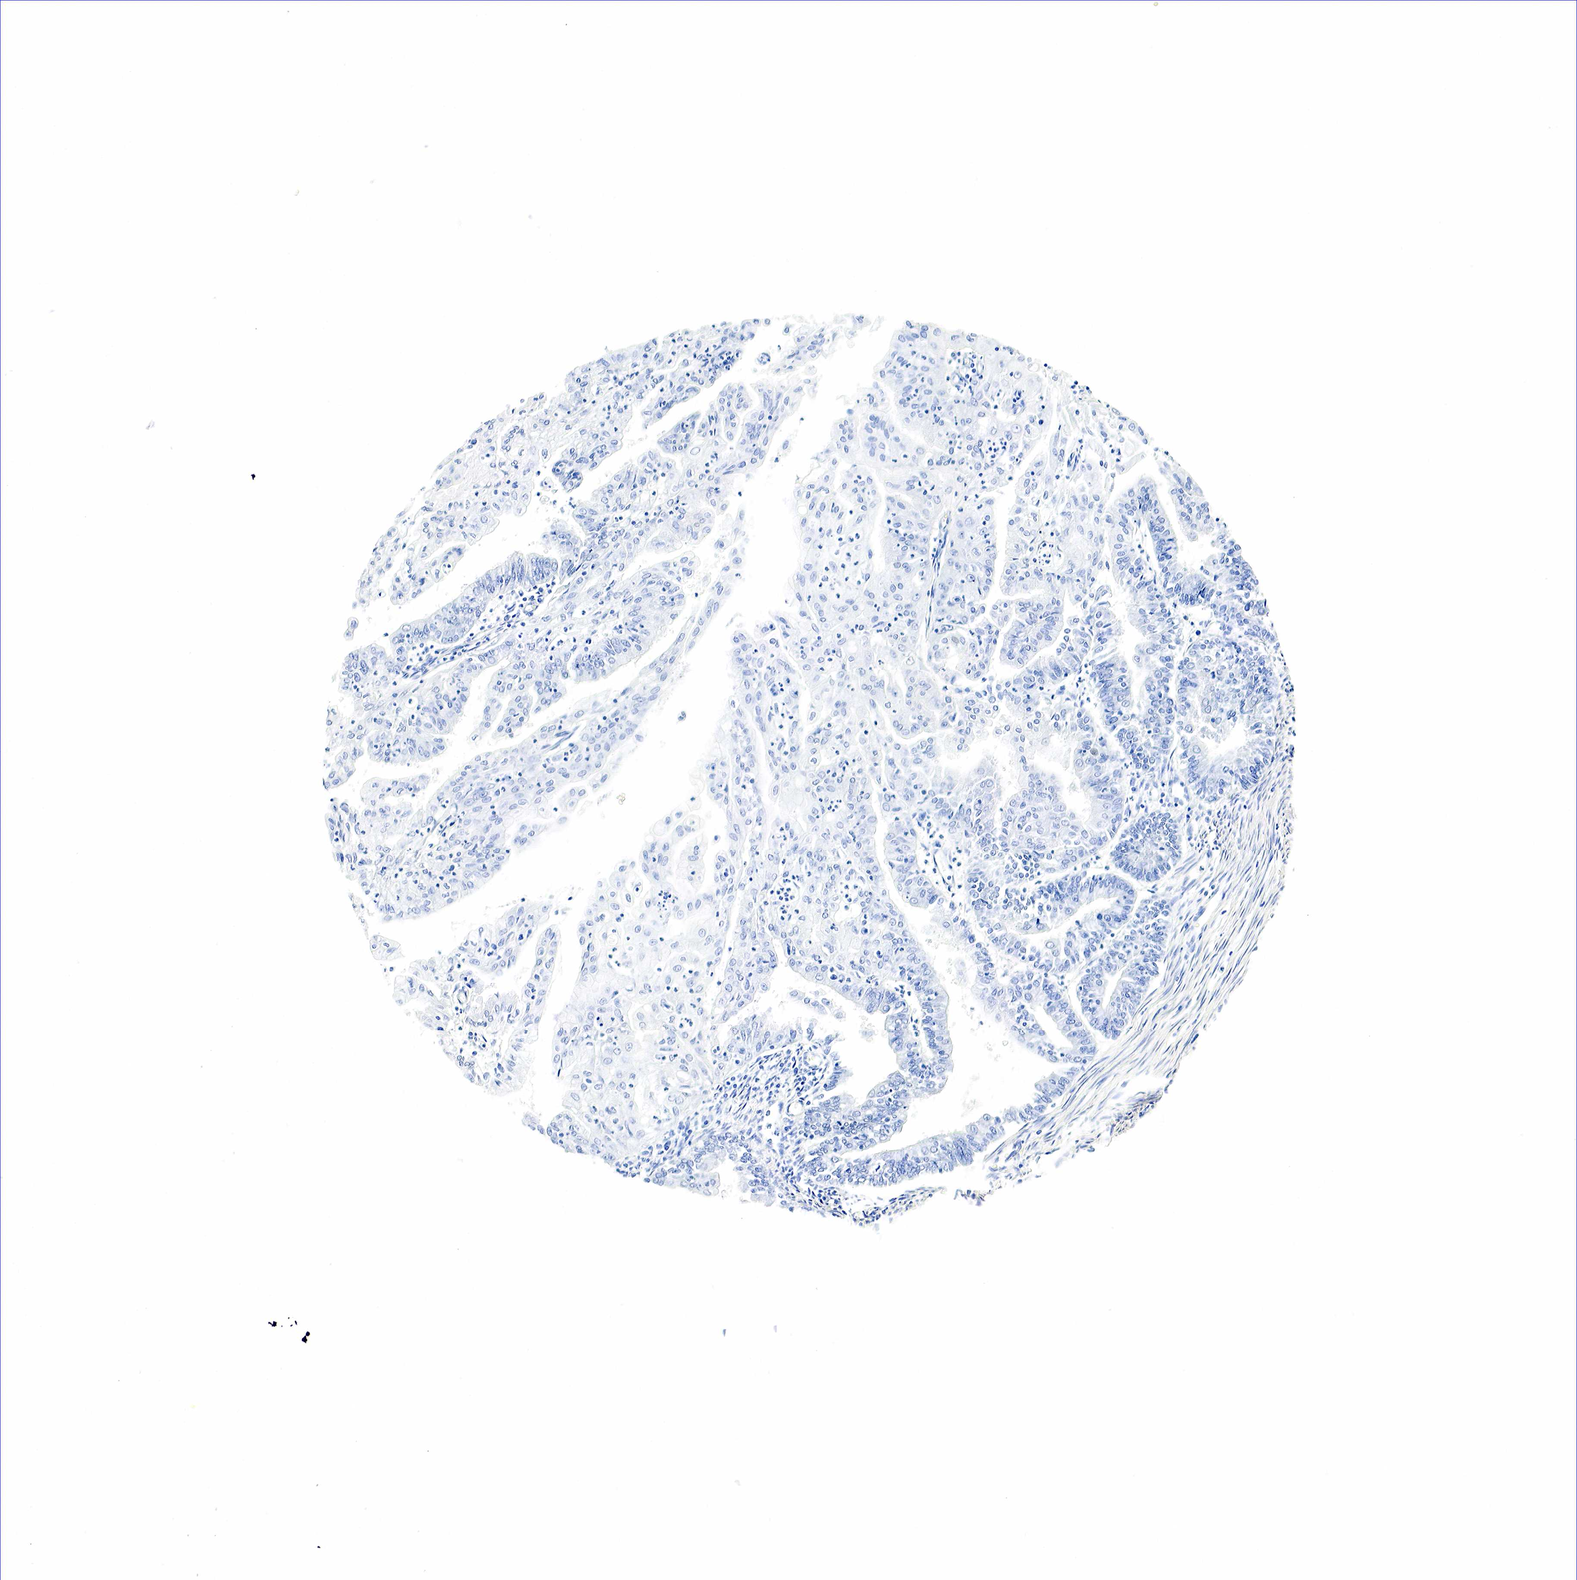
{"staining": {"intensity": "negative", "quantity": "none", "location": "none"}, "tissue": "endometrial cancer", "cell_type": "Tumor cells", "image_type": "cancer", "snomed": [{"axis": "morphology", "description": "Adenocarcinoma, NOS"}, {"axis": "topography", "description": "Endometrium"}], "caption": "Photomicrograph shows no significant protein positivity in tumor cells of endometrial cancer.", "gene": "ACP3", "patient": {"sex": "female", "age": 75}}